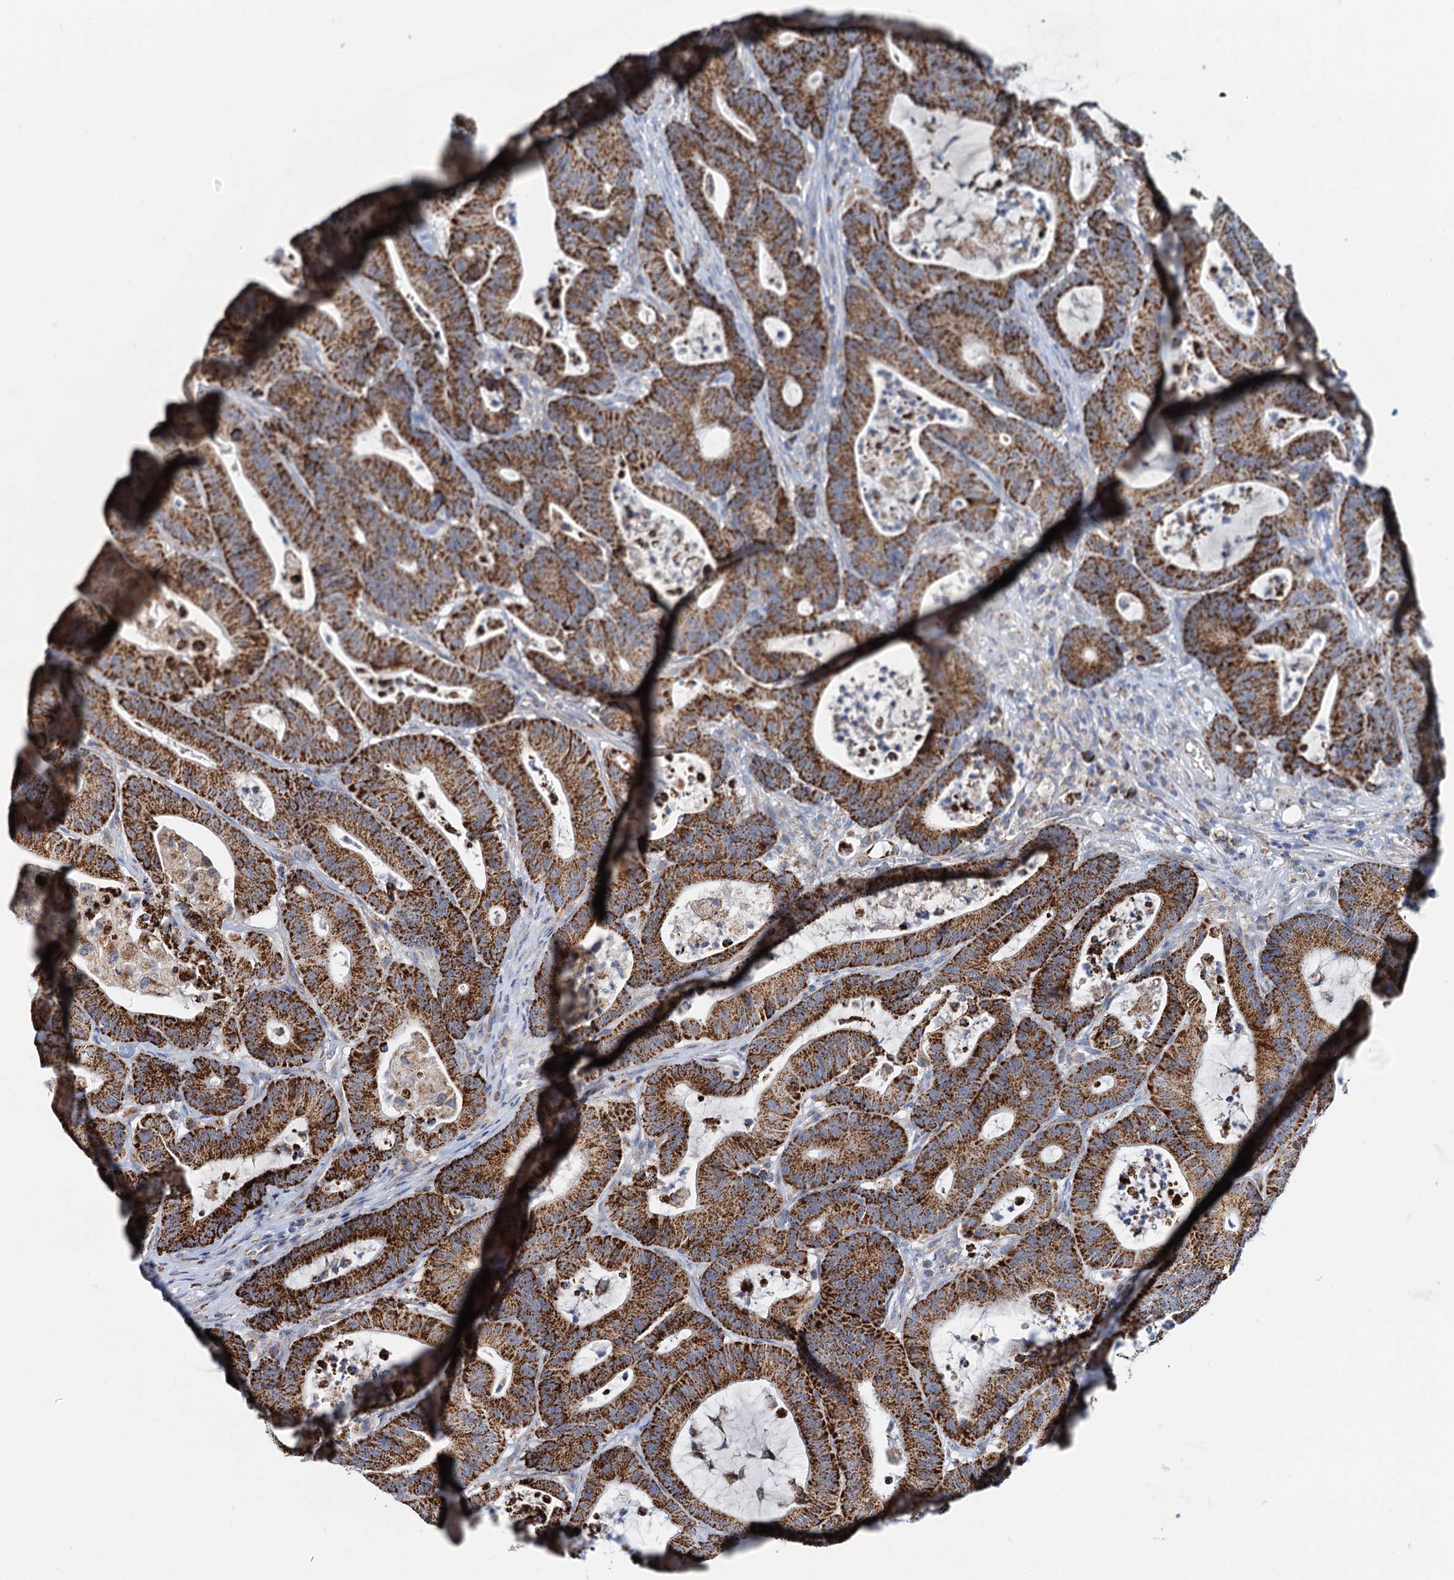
{"staining": {"intensity": "strong", "quantity": ">75%", "location": "cytoplasmic/membranous"}, "tissue": "colorectal cancer", "cell_type": "Tumor cells", "image_type": "cancer", "snomed": [{"axis": "morphology", "description": "Adenocarcinoma, NOS"}, {"axis": "topography", "description": "Colon"}], "caption": "DAB immunohistochemical staining of human colorectal cancer (adenocarcinoma) displays strong cytoplasmic/membranous protein staining in about >75% of tumor cells.", "gene": "C2CD3", "patient": {"sex": "female", "age": 84}}